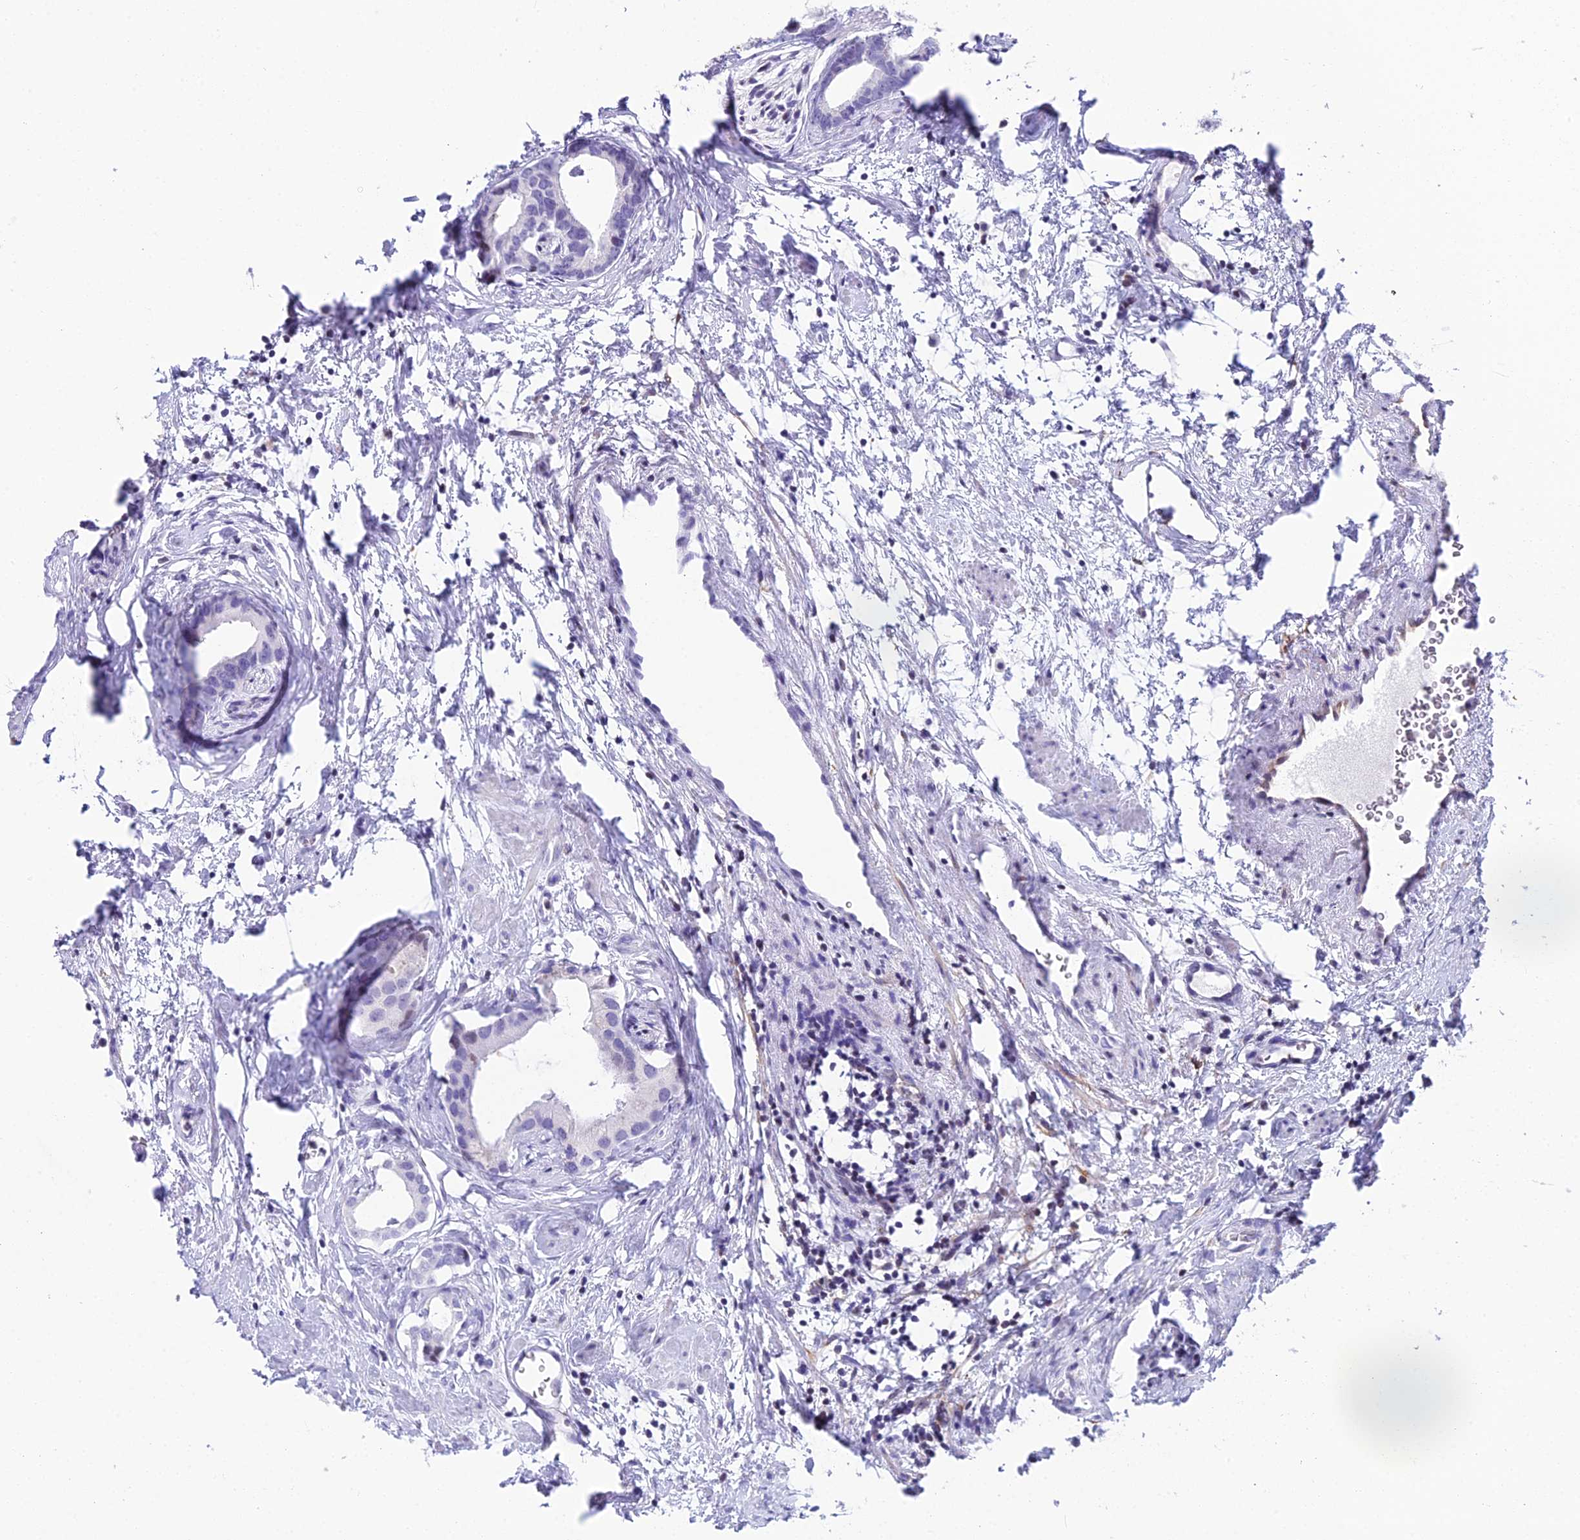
{"staining": {"intensity": "moderate", "quantity": "<25%", "location": "cytoplasmic/membranous"}, "tissue": "prostate cancer", "cell_type": "Tumor cells", "image_type": "cancer", "snomed": [{"axis": "morphology", "description": "Adenocarcinoma, Low grade"}, {"axis": "topography", "description": "Prostate"}], "caption": "Tumor cells reveal low levels of moderate cytoplasmic/membranous staining in about <25% of cells in human prostate cancer (adenocarcinoma (low-grade)).", "gene": "CC2D2A", "patient": {"sex": "male", "age": 63}}